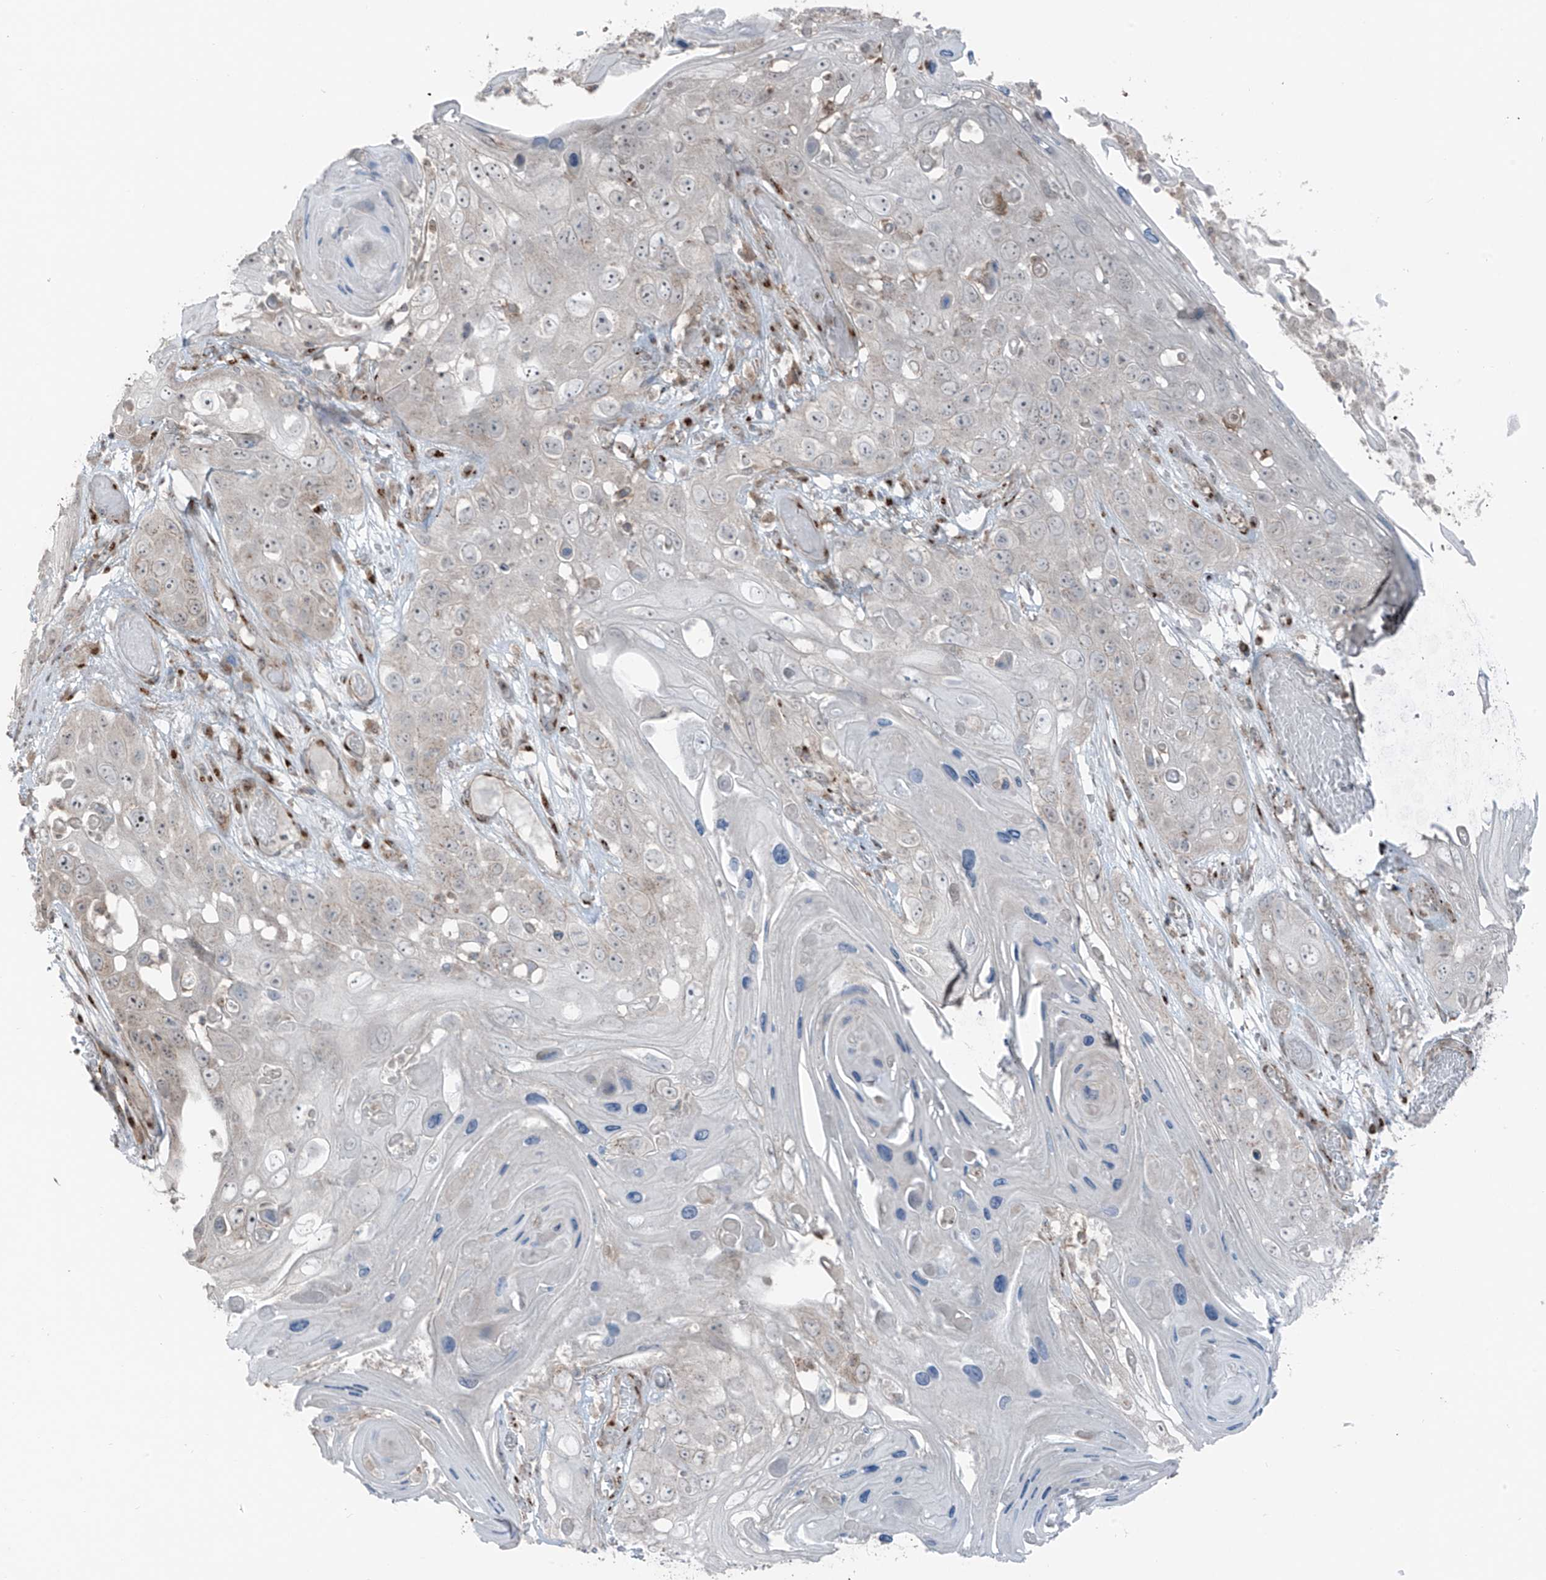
{"staining": {"intensity": "negative", "quantity": "none", "location": "none"}, "tissue": "skin cancer", "cell_type": "Tumor cells", "image_type": "cancer", "snomed": [{"axis": "morphology", "description": "Squamous cell carcinoma, NOS"}, {"axis": "topography", "description": "Skin"}], "caption": "Image shows no significant protein staining in tumor cells of skin cancer (squamous cell carcinoma). (DAB immunohistochemistry (IHC) visualized using brightfield microscopy, high magnification).", "gene": "ERLEC1", "patient": {"sex": "male", "age": 55}}